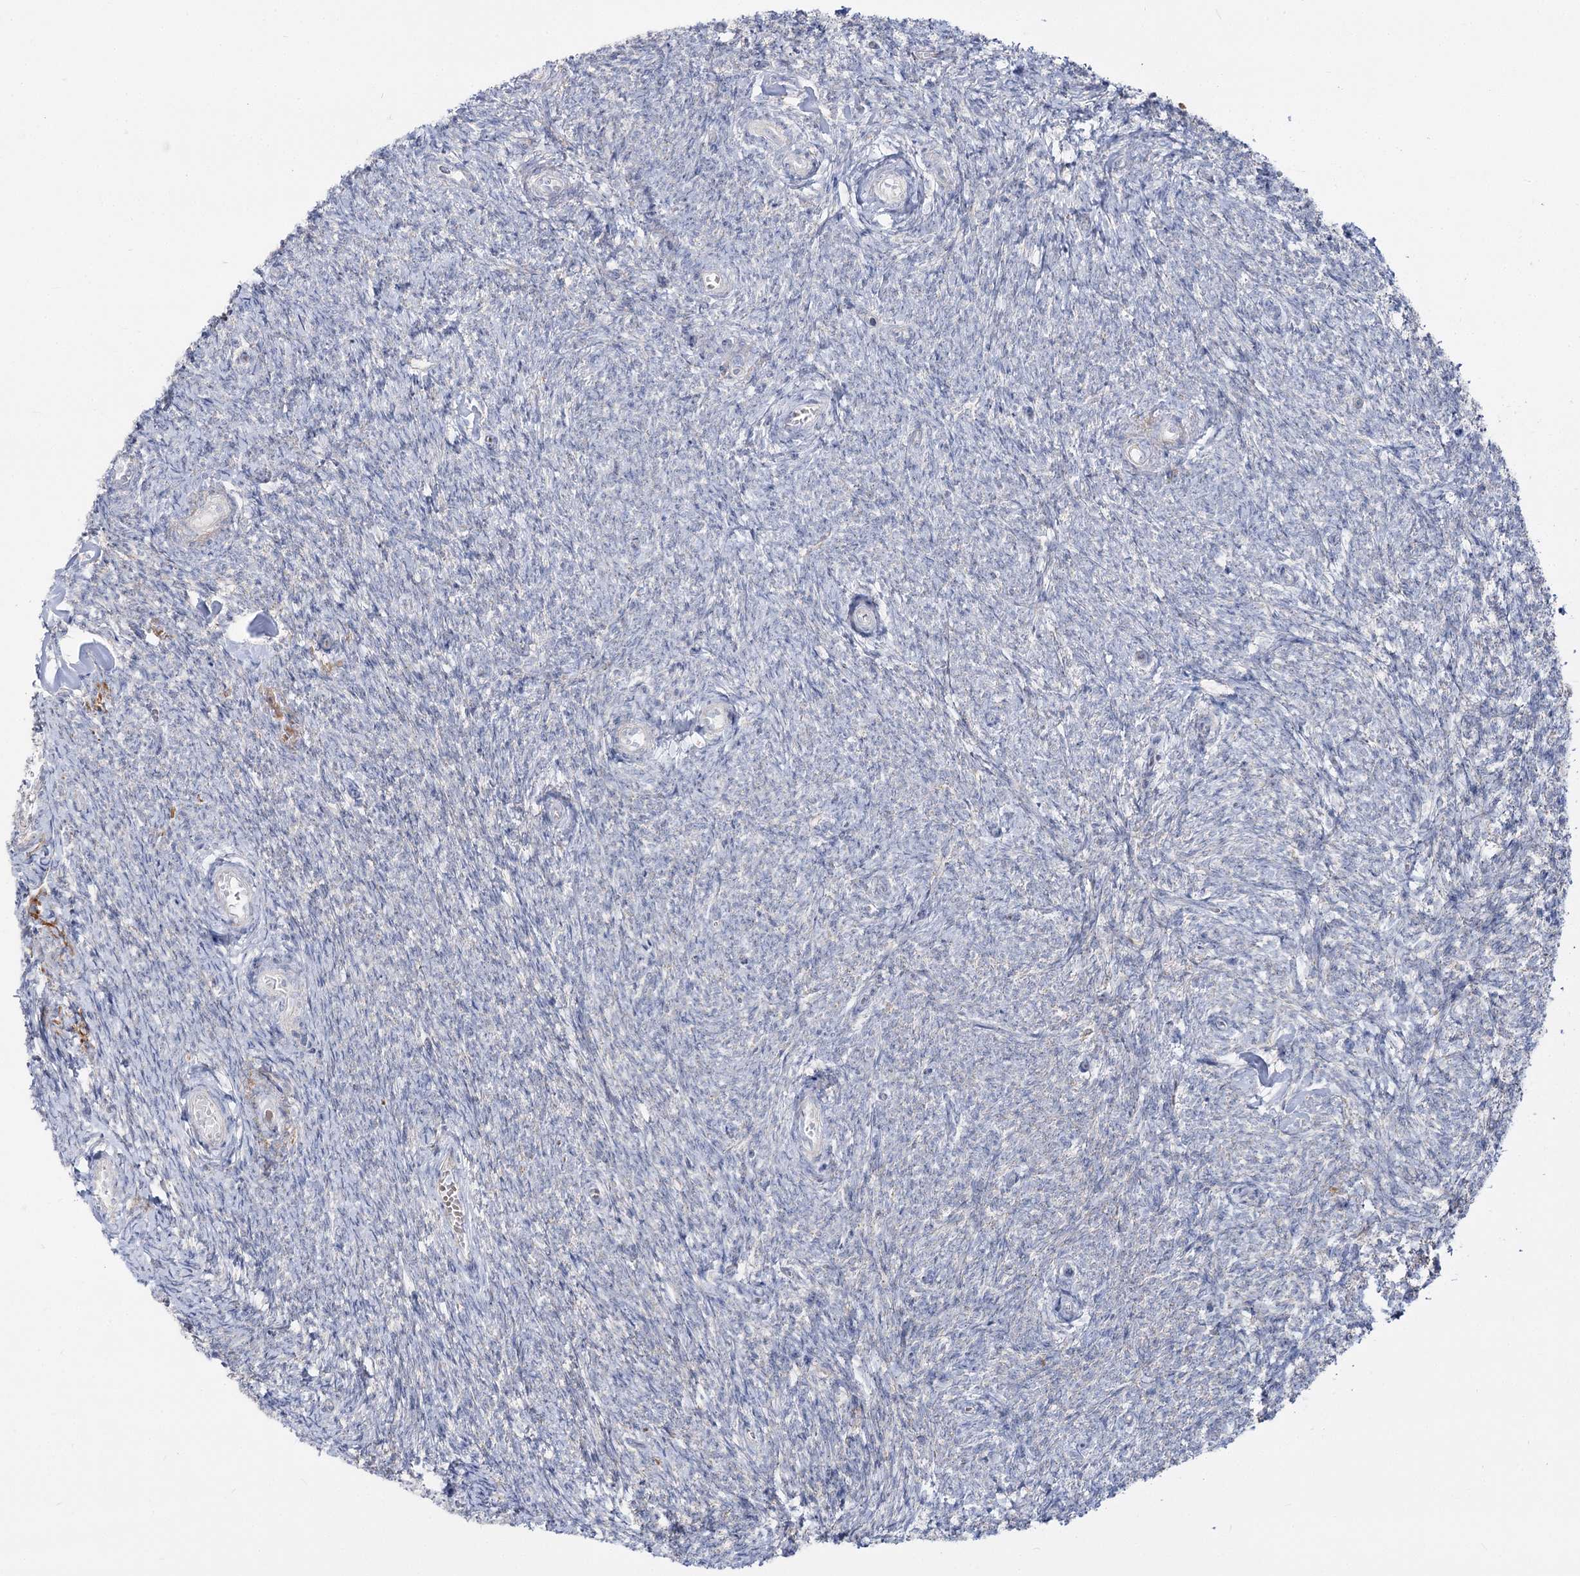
{"staining": {"intensity": "negative", "quantity": "none", "location": "none"}, "tissue": "ovary", "cell_type": "Ovarian stroma cells", "image_type": "normal", "snomed": [{"axis": "morphology", "description": "Normal tissue, NOS"}, {"axis": "topography", "description": "Ovary"}], "caption": "The immunohistochemistry image has no significant staining in ovarian stroma cells of ovary. (DAB (3,3'-diaminobenzidine) immunohistochemistry (IHC) visualized using brightfield microscopy, high magnification).", "gene": "SUOX", "patient": {"sex": "female", "age": 44}}